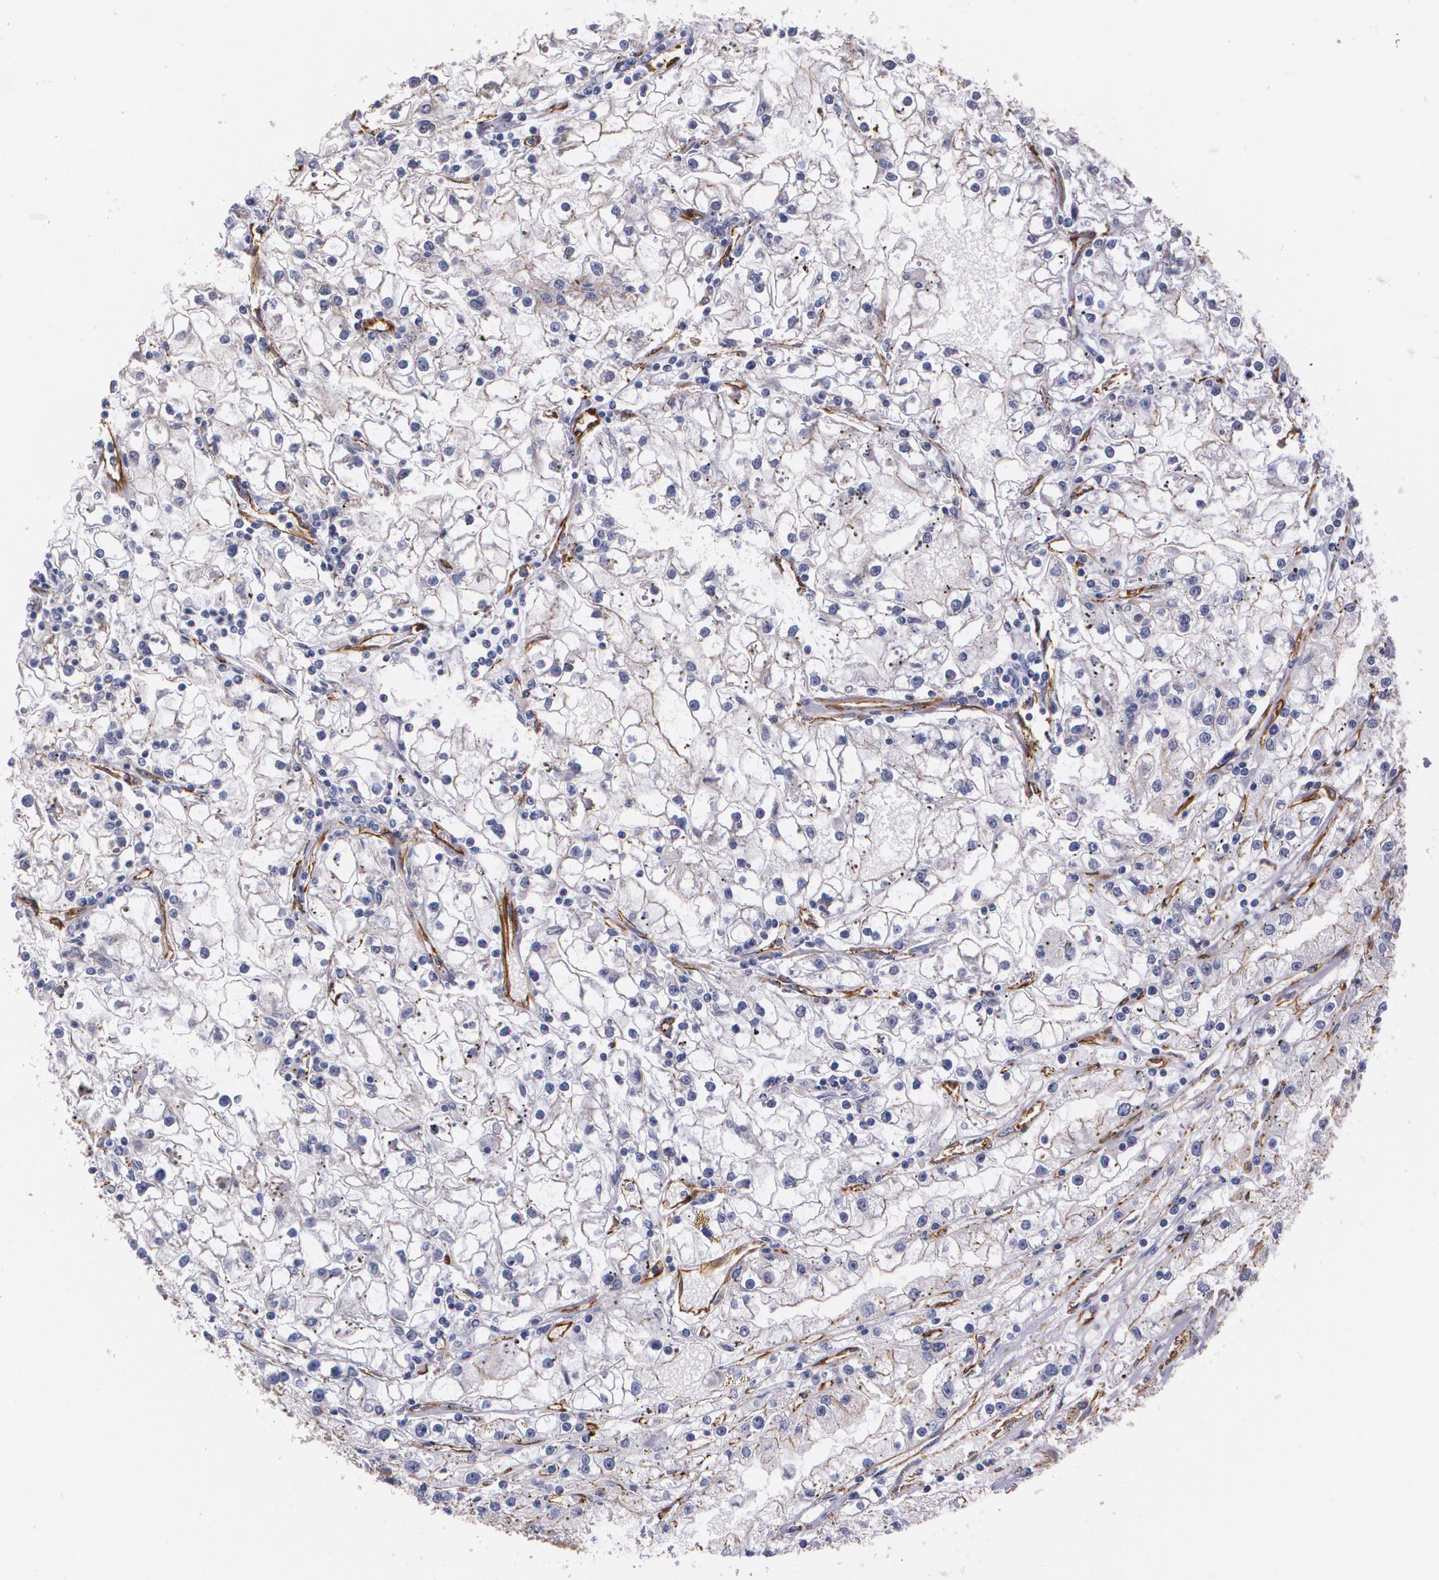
{"staining": {"intensity": "moderate", "quantity": "25%-75%", "location": "cytoplasmic/membranous"}, "tissue": "renal cancer", "cell_type": "Tumor cells", "image_type": "cancer", "snomed": [{"axis": "morphology", "description": "Adenocarcinoma, NOS"}, {"axis": "topography", "description": "Kidney"}], "caption": "Moderate cytoplasmic/membranous protein staining is identified in about 25%-75% of tumor cells in adenocarcinoma (renal).", "gene": "TJP1", "patient": {"sex": "male", "age": 56}}